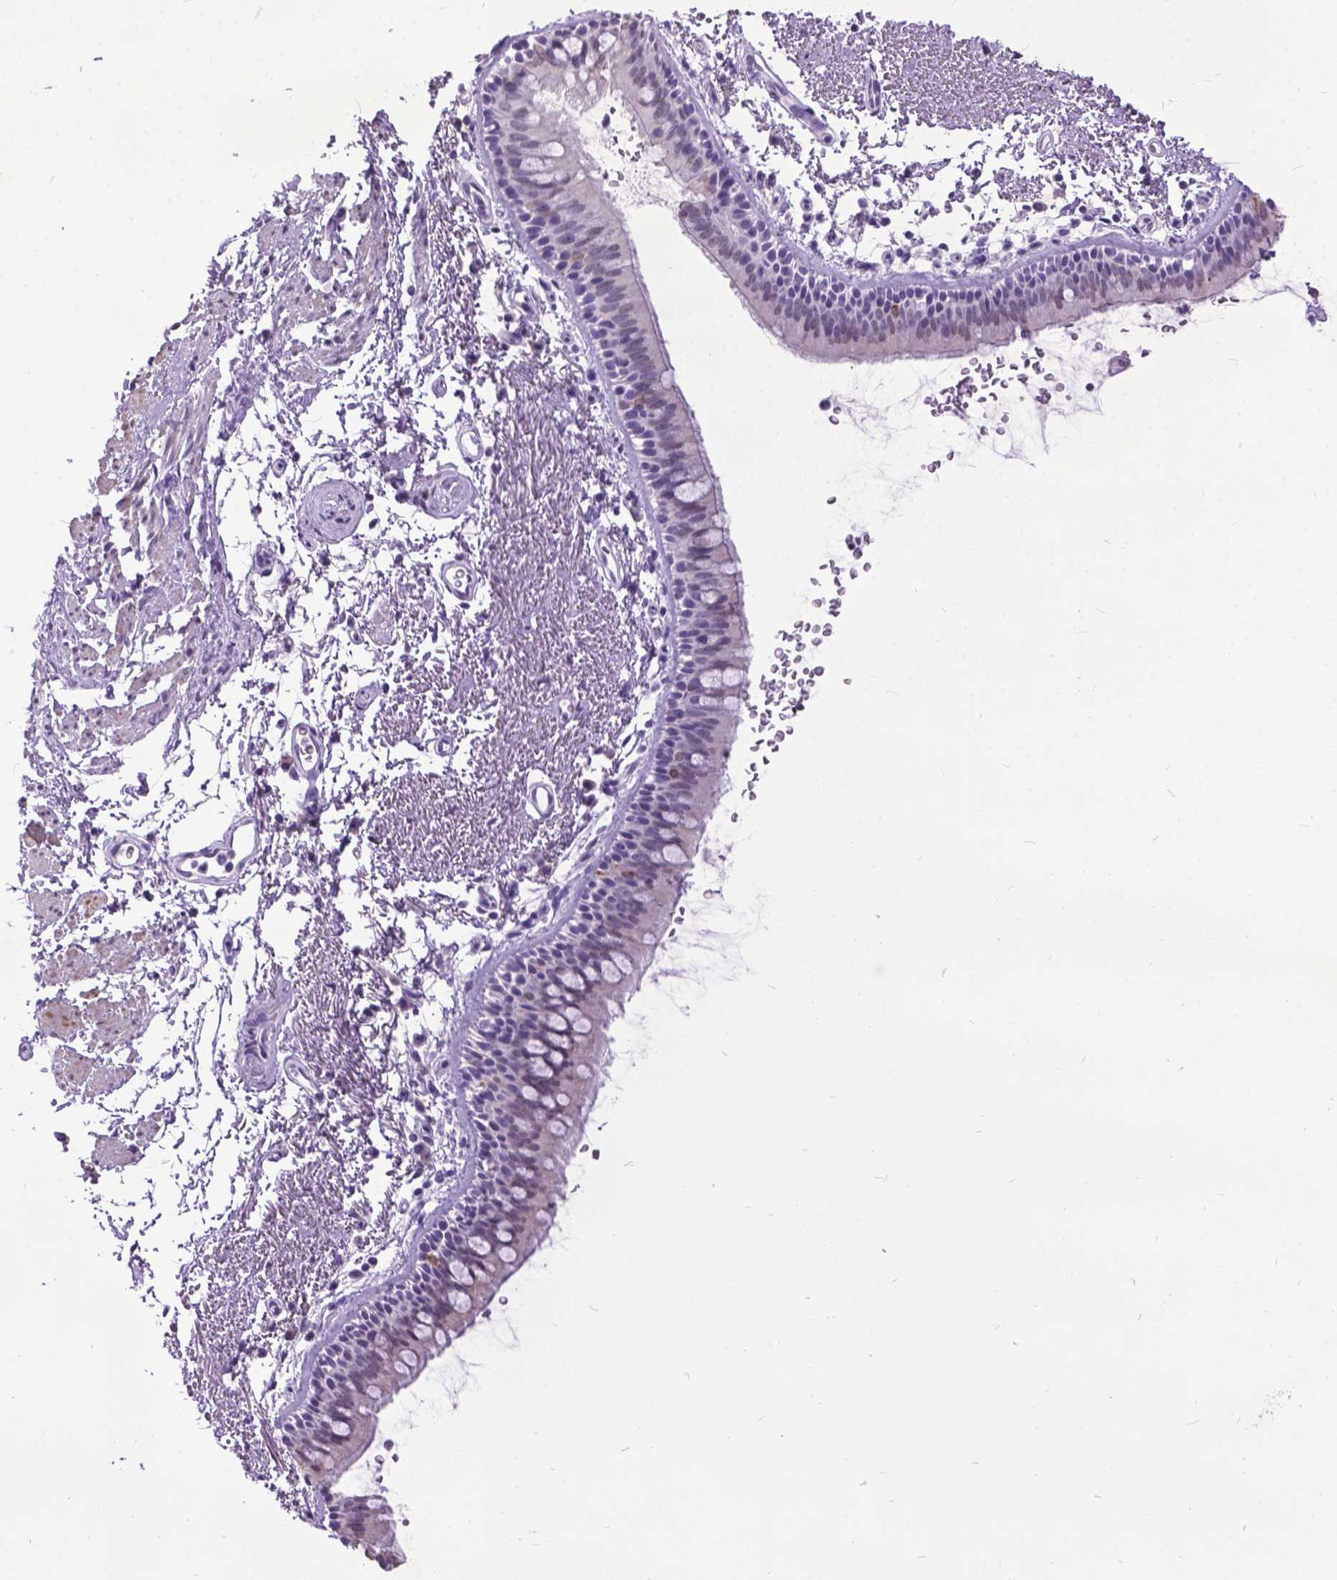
{"staining": {"intensity": "weak", "quantity": "25%-75%", "location": "nuclear"}, "tissue": "bronchus", "cell_type": "Respiratory epithelial cells", "image_type": "normal", "snomed": [{"axis": "morphology", "description": "Normal tissue, NOS"}, {"axis": "topography", "description": "Lymph node"}, {"axis": "topography", "description": "Bronchus"}], "caption": "Bronchus stained with DAB (3,3'-diaminobenzidine) immunohistochemistry reveals low levels of weak nuclear staining in about 25%-75% of respiratory epithelial cells.", "gene": "MARCHF10", "patient": {"sex": "female", "age": 70}}